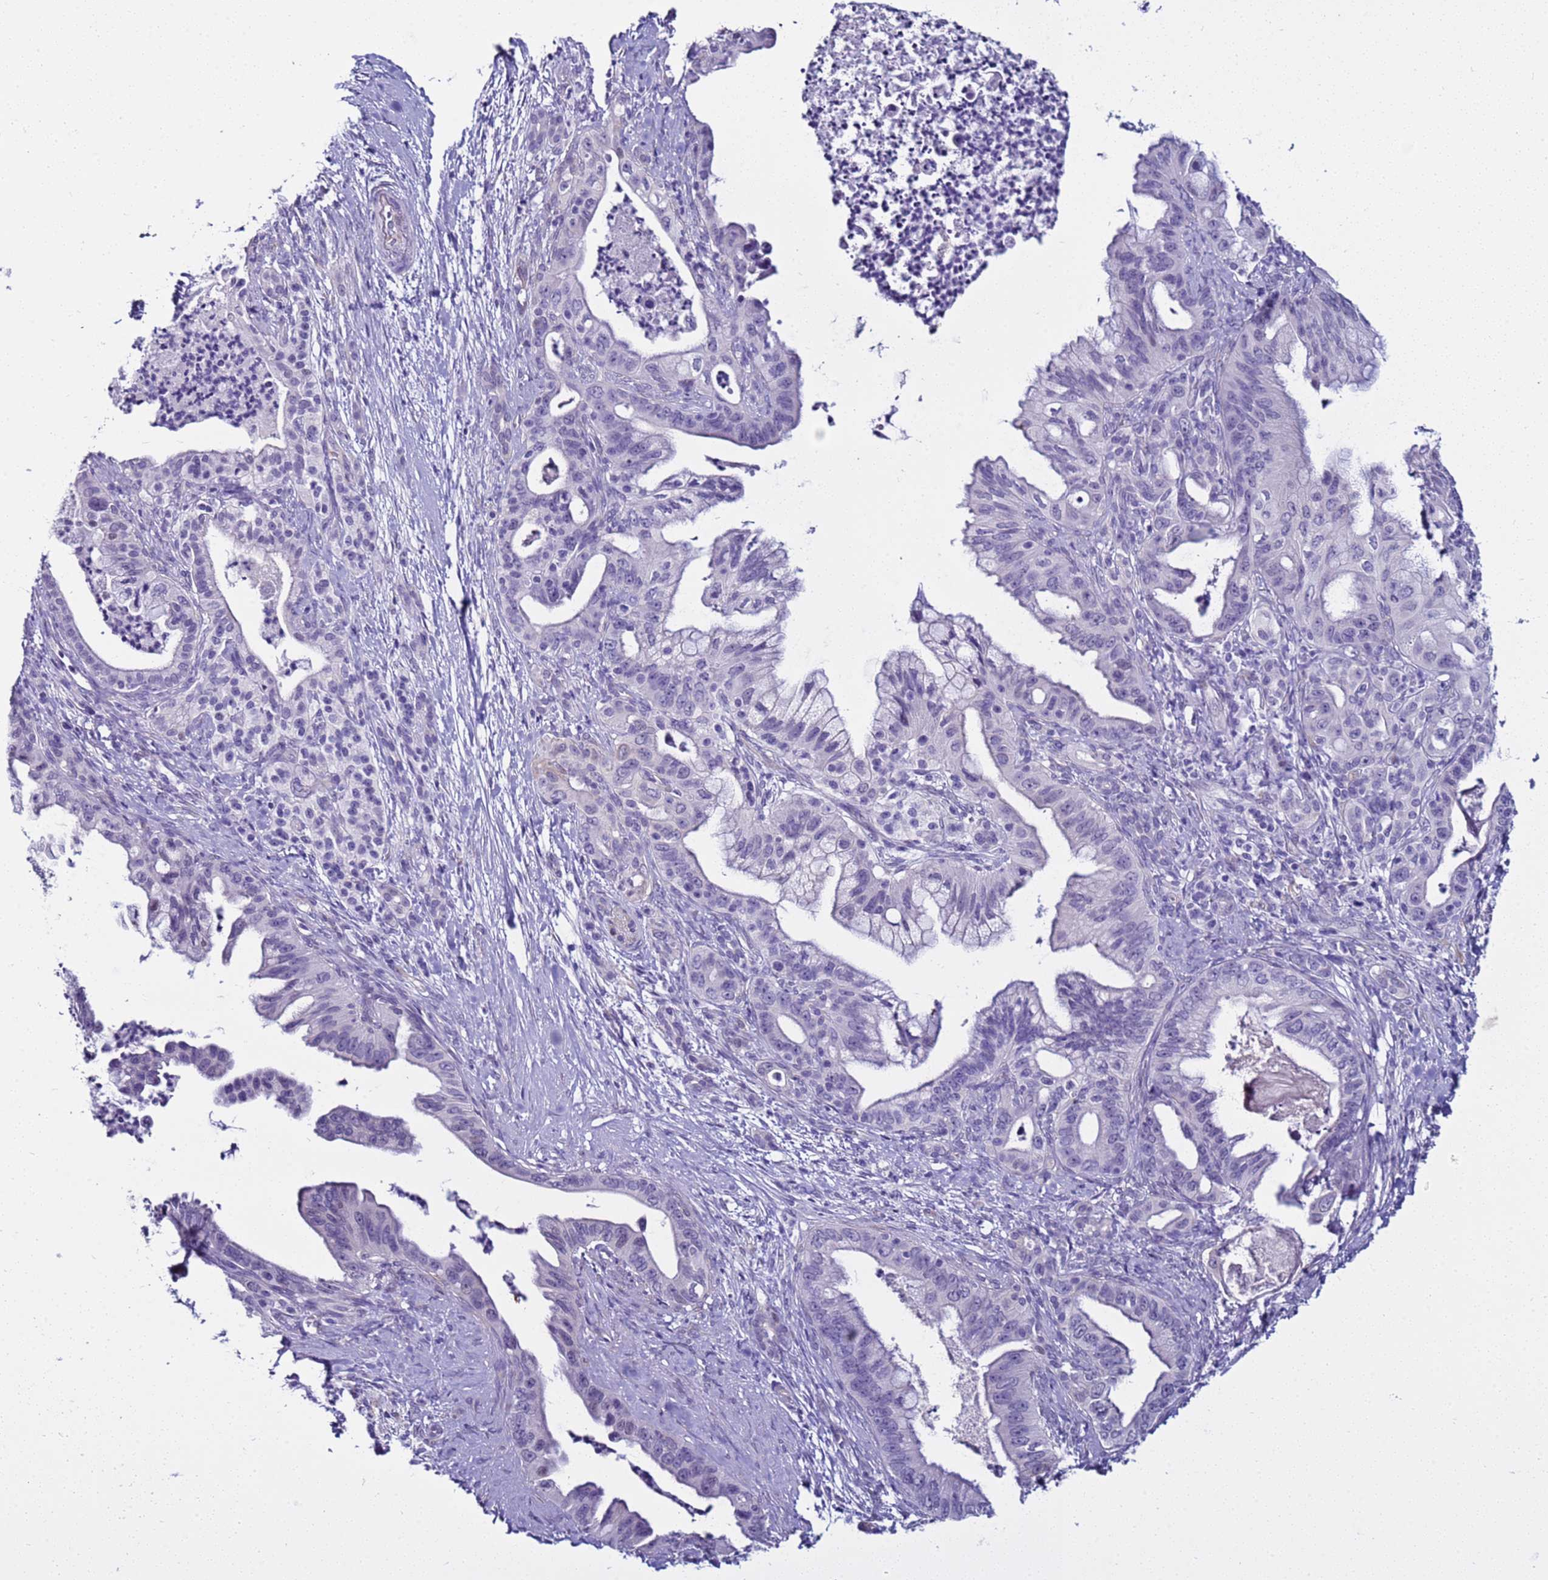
{"staining": {"intensity": "negative", "quantity": "none", "location": "none"}, "tissue": "pancreatic cancer", "cell_type": "Tumor cells", "image_type": "cancer", "snomed": [{"axis": "morphology", "description": "Adenocarcinoma, NOS"}, {"axis": "topography", "description": "Pancreas"}], "caption": "This is an IHC micrograph of adenocarcinoma (pancreatic). There is no positivity in tumor cells.", "gene": "LRRC10B", "patient": {"sex": "male", "age": 58}}